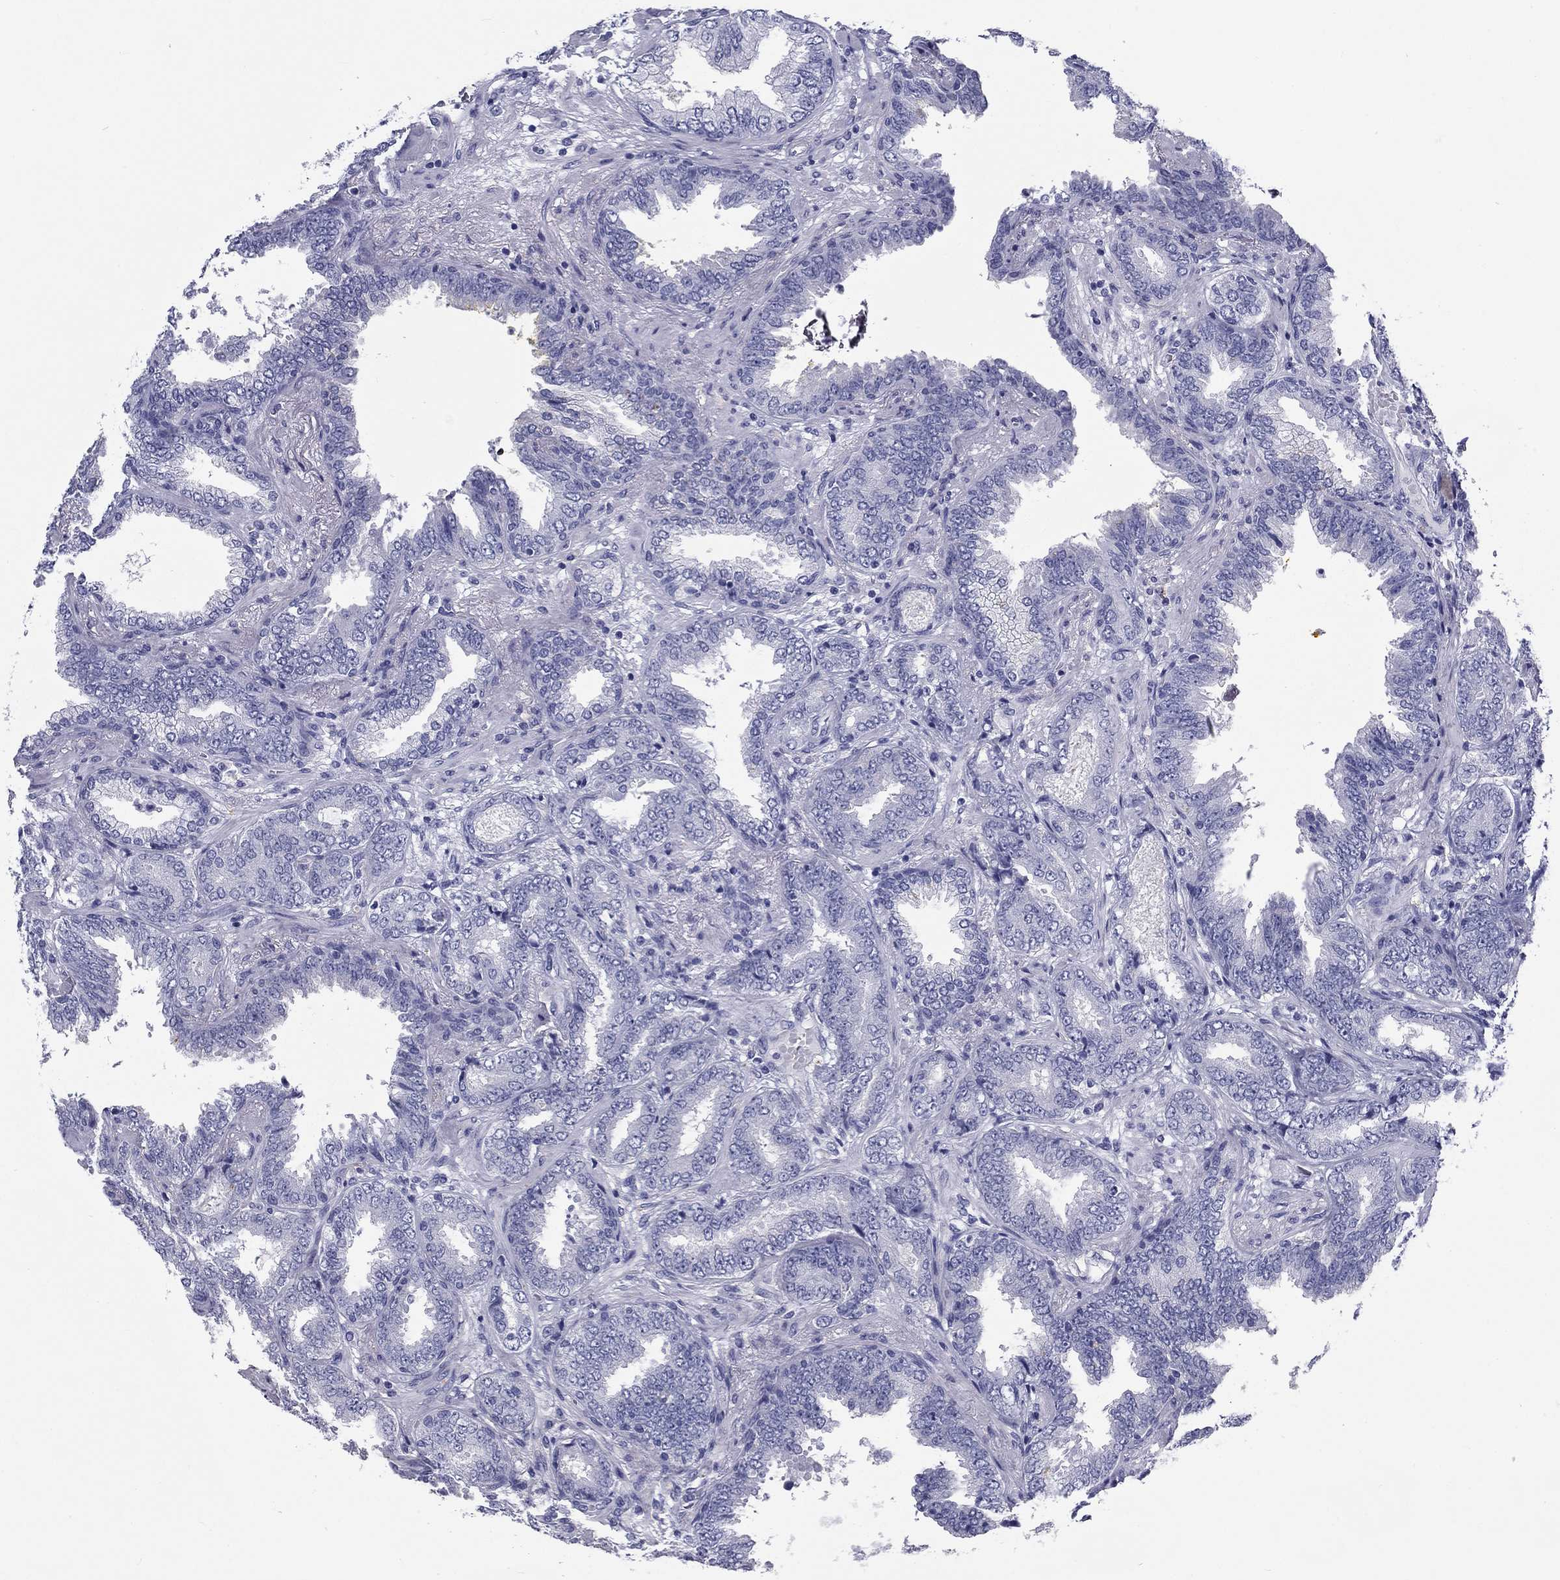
{"staining": {"intensity": "negative", "quantity": "none", "location": "none"}, "tissue": "prostate cancer", "cell_type": "Tumor cells", "image_type": "cancer", "snomed": [{"axis": "morphology", "description": "Adenocarcinoma, Low grade"}, {"axis": "topography", "description": "Prostate"}], "caption": "IHC histopathology image of human prostate cancer stained for a protein (brown), which displays no staining in tumor cells. Nuclei are stained in blue.", "gene": "DNALI1", "patient": {"sex": "male", "age": 68}}